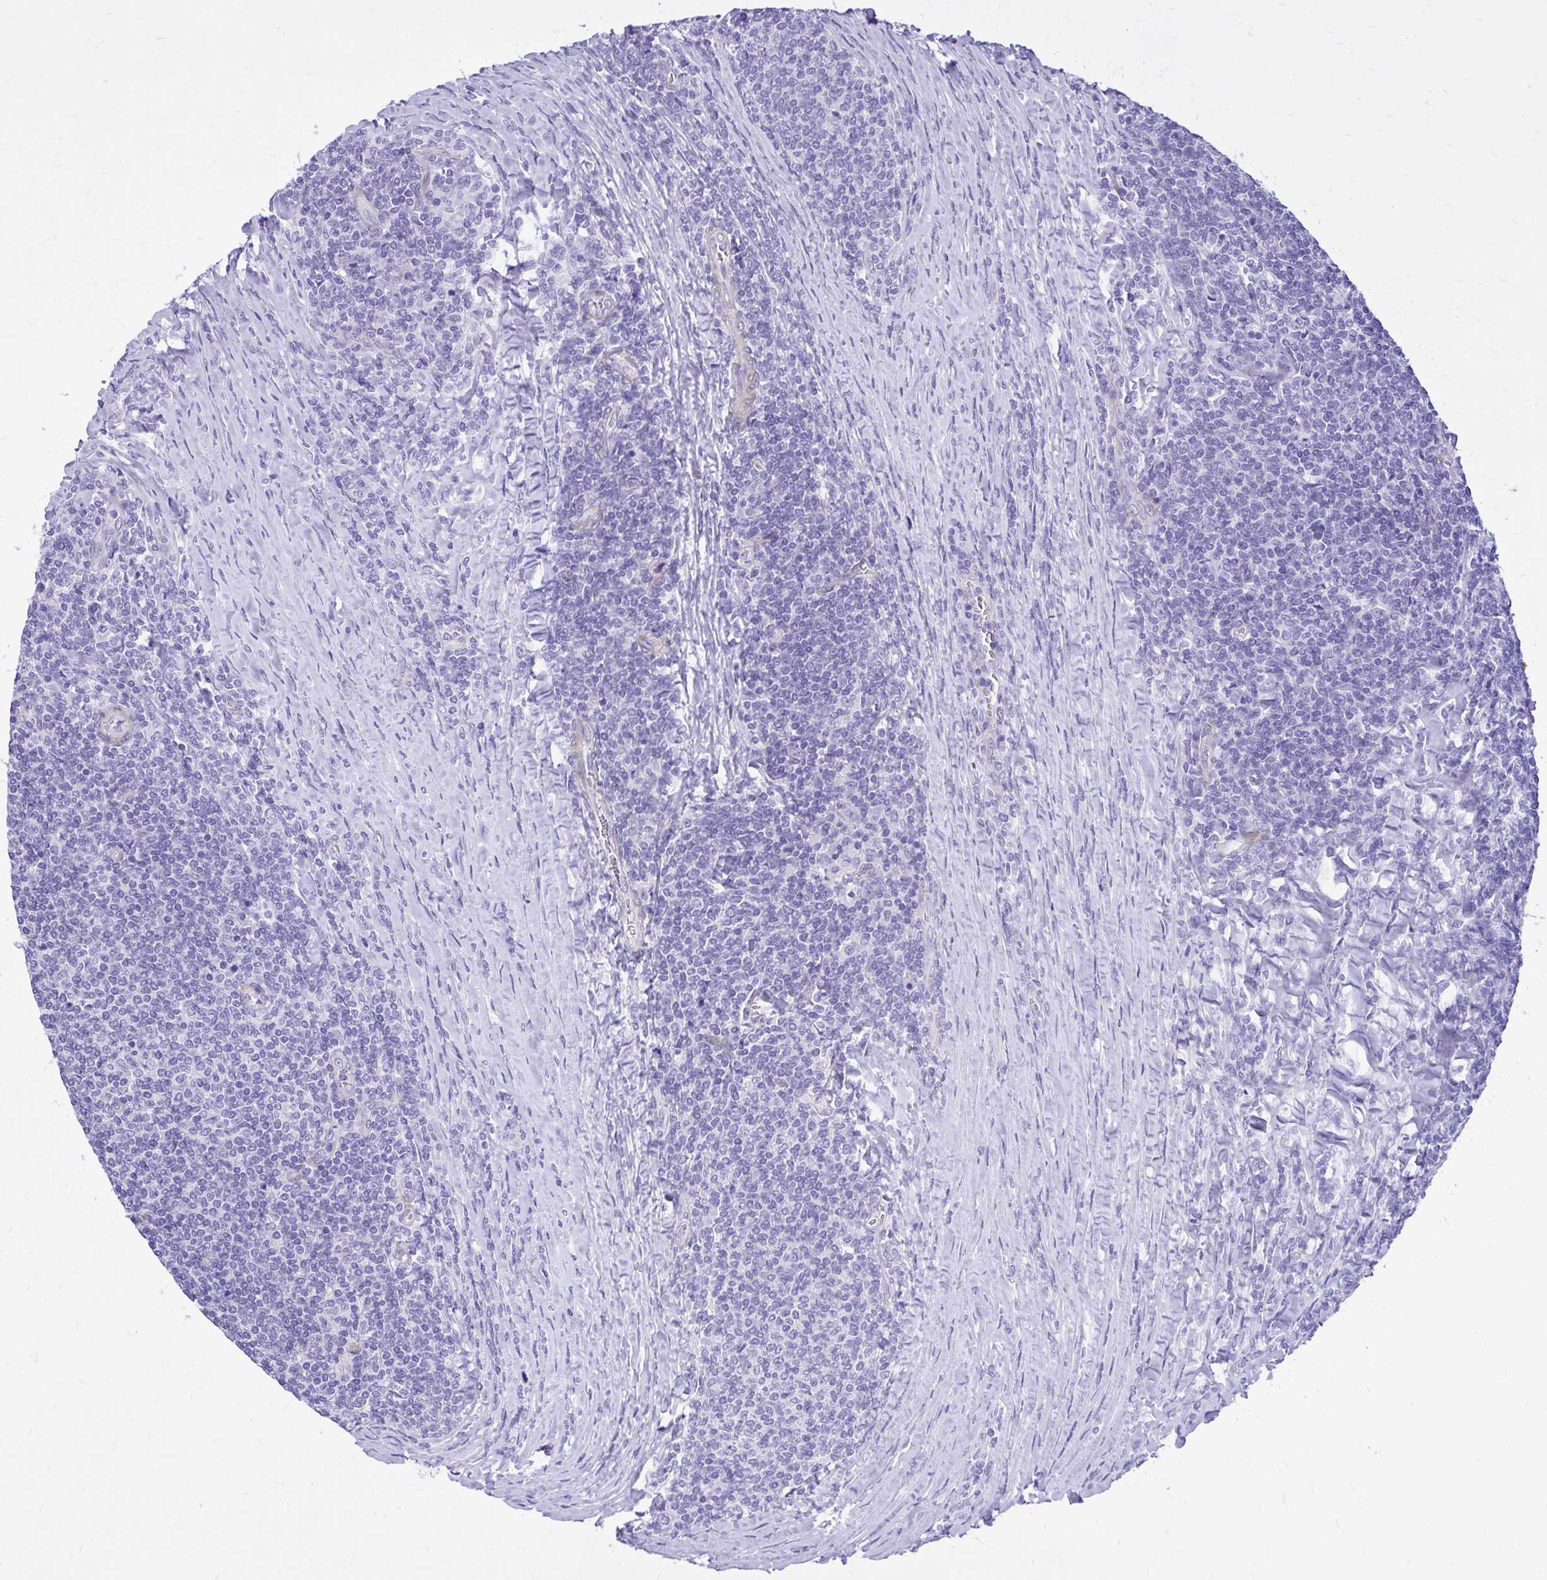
{"staining": {"intensity": "negative", "quantity": "none", "location": "none"}, "tissue": "lymphoma", "cell_type": "Tumor cells", "image_type": "cancer", "snomed": [{"axis": "morphology", "description": "Malignant lymphoma, non-Hodgkin's type, Low grade"}, {"axis": "topography", "description": "Lymph node"}], "caption": "Tumor cells are negative for brown protein staining in malignant lymphoma, non-Hodgkin's type (low-grade).", "gene": "ADAMTSL1", "patient": {"sex": "male", "age": 52}}